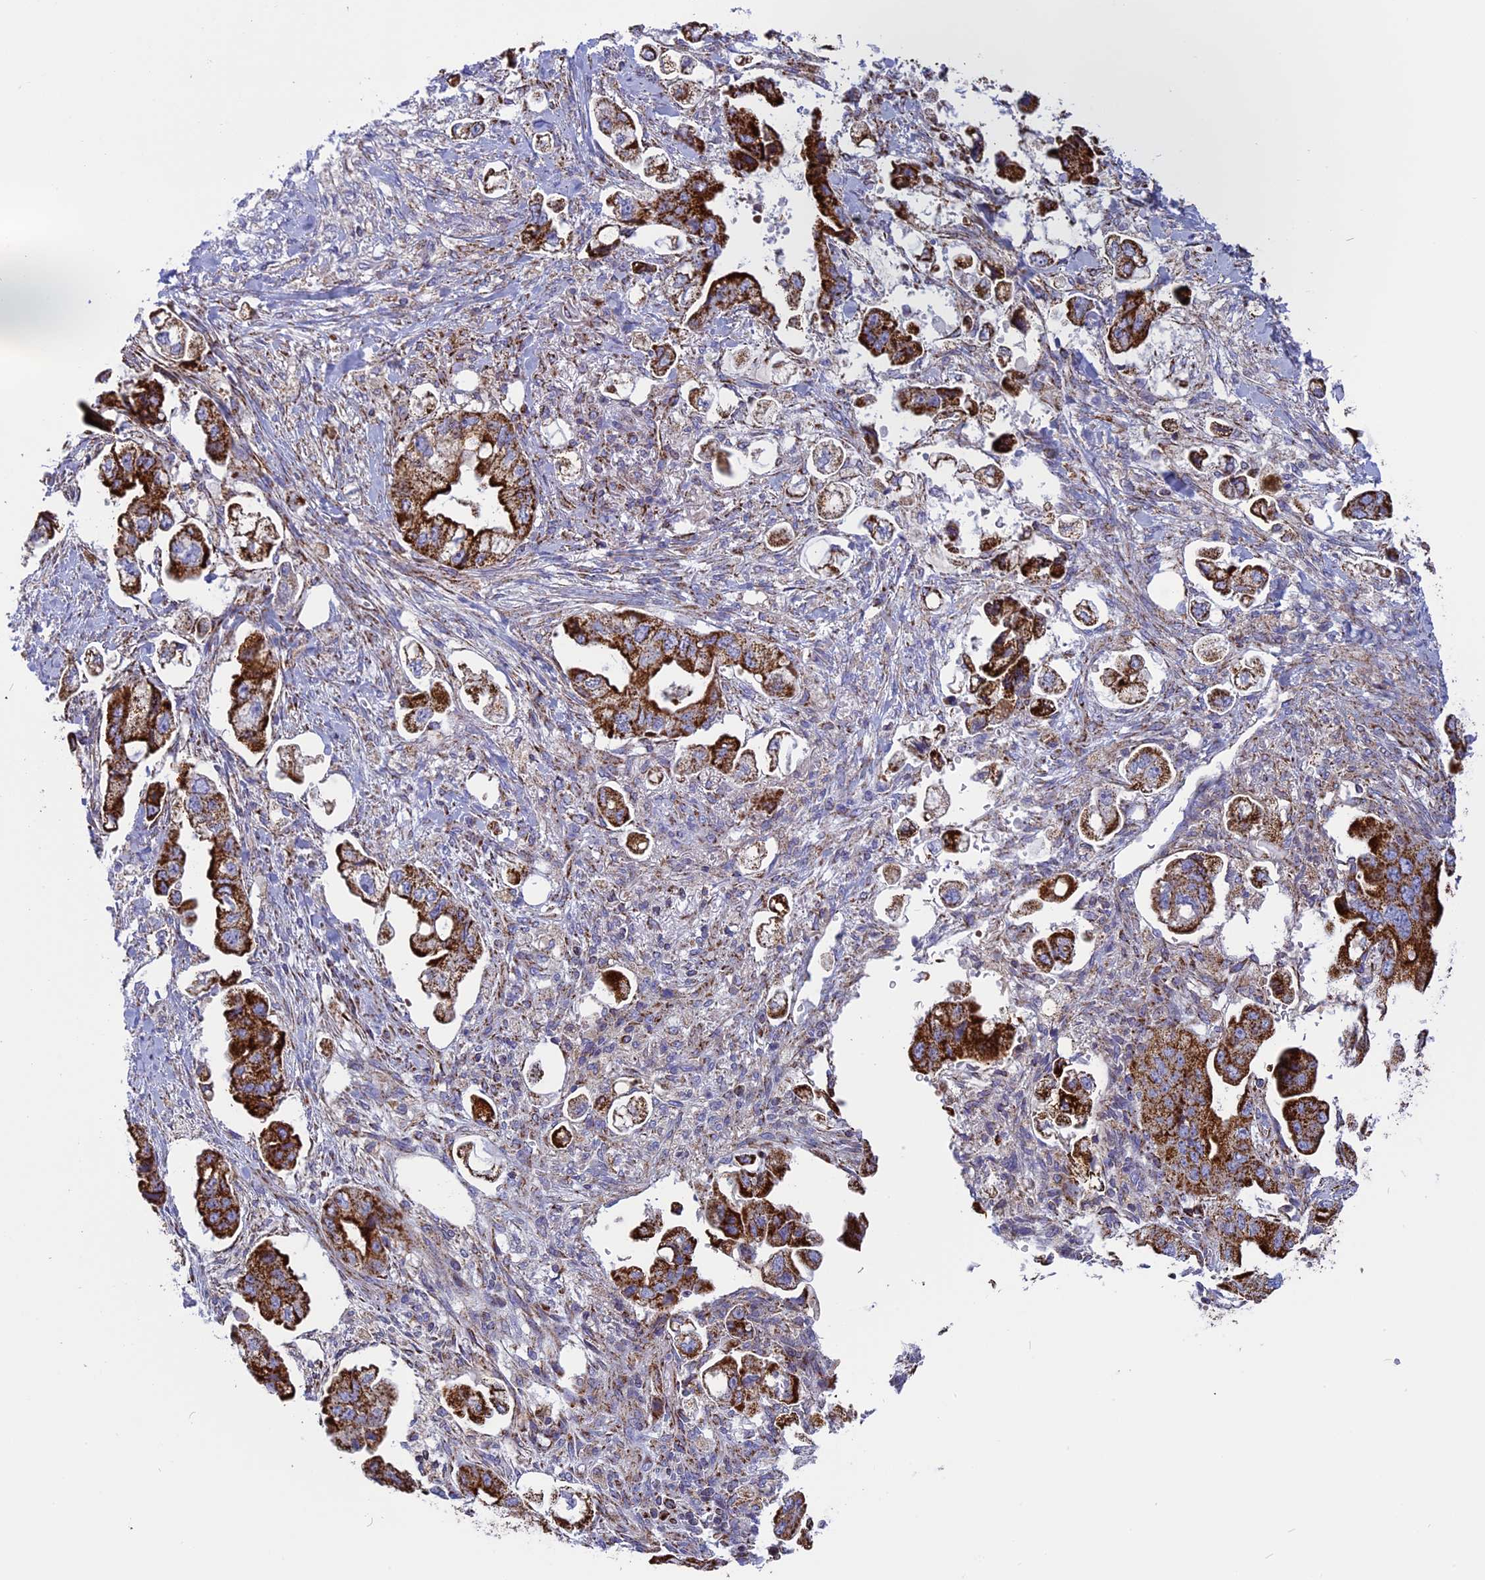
{"staining": {"intensity": "strong", "quantity": ">75%", "location": "cytoplasmic/membranous"}, "tissue": "stomach cancer", "cell_type": "Tumor cells", "image_type": "cancer", "snomed": [{"axis": "morphology", "description": "Adenocarcinoma, NOS"}, {"axis": "topography", "description": "Stomach"}], "caption": "Stomach adenocarcinoma tissue reveals strong cytoplasmic/membranous expression in about >75% of tumor cells", "gene": "ISOC2", "patient": {"sex": "male", "age": 62}}